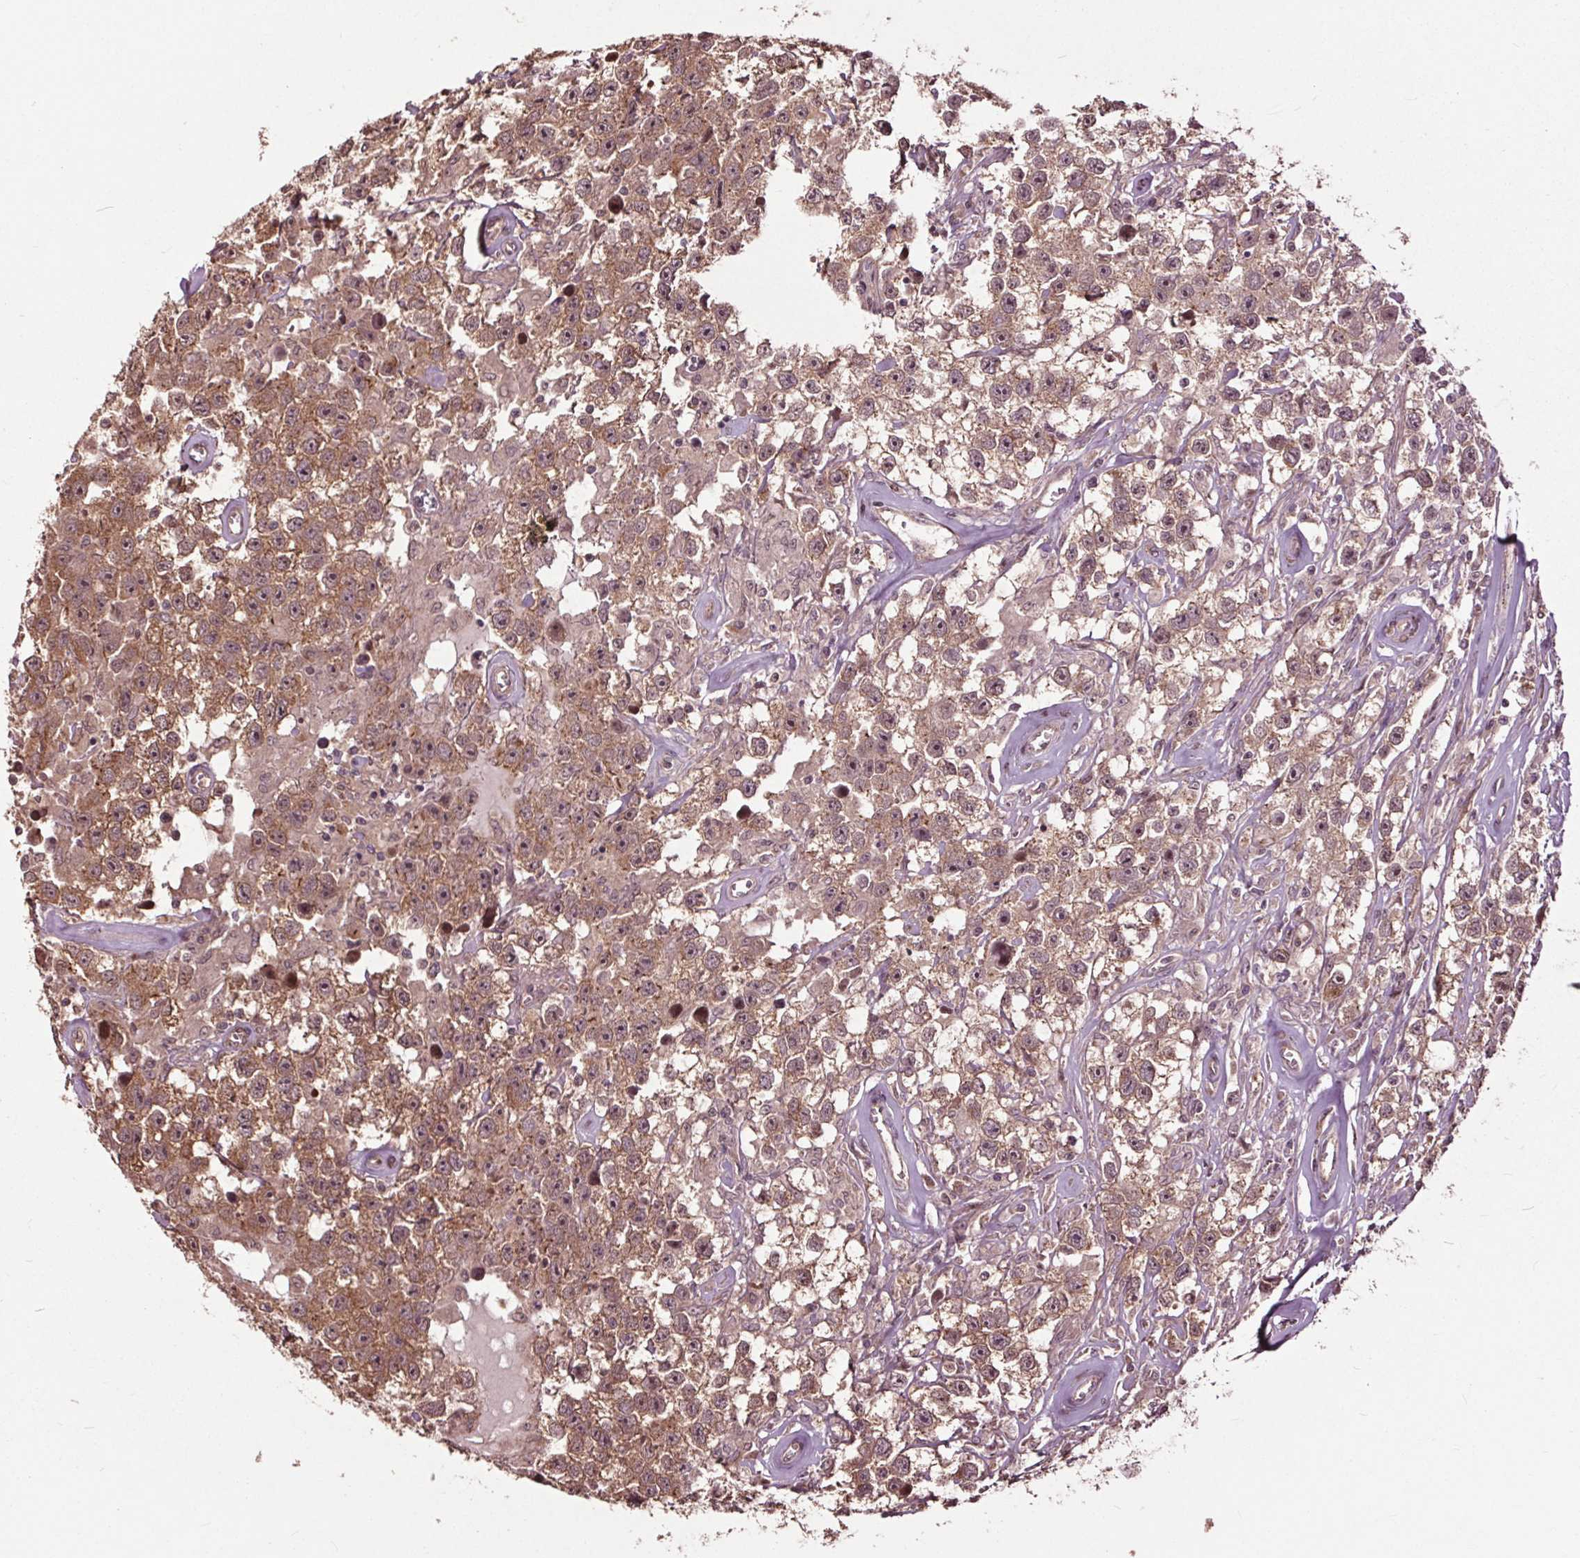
{"staining": {"intensity": "moderate", "quantity": ">75%", "location": "cytoplasmic/membranous,nuclear"}, "tissue": "testis cancer", "cell_type": "Tumor cells", "image_type": "cancer", "snomed": [{"axis": "morphology", "description": "Seminoma, NOS"}, {"axis": "topography", "description": "Testis"}], "caption": "Protein expression analysis of testis seminoma reveals moderate cytoplasmic/membranous and nuclear expression in about >75% of tumor cells.", "gene": "CEP95", "patient": {"sex": "male", "age": 43}}